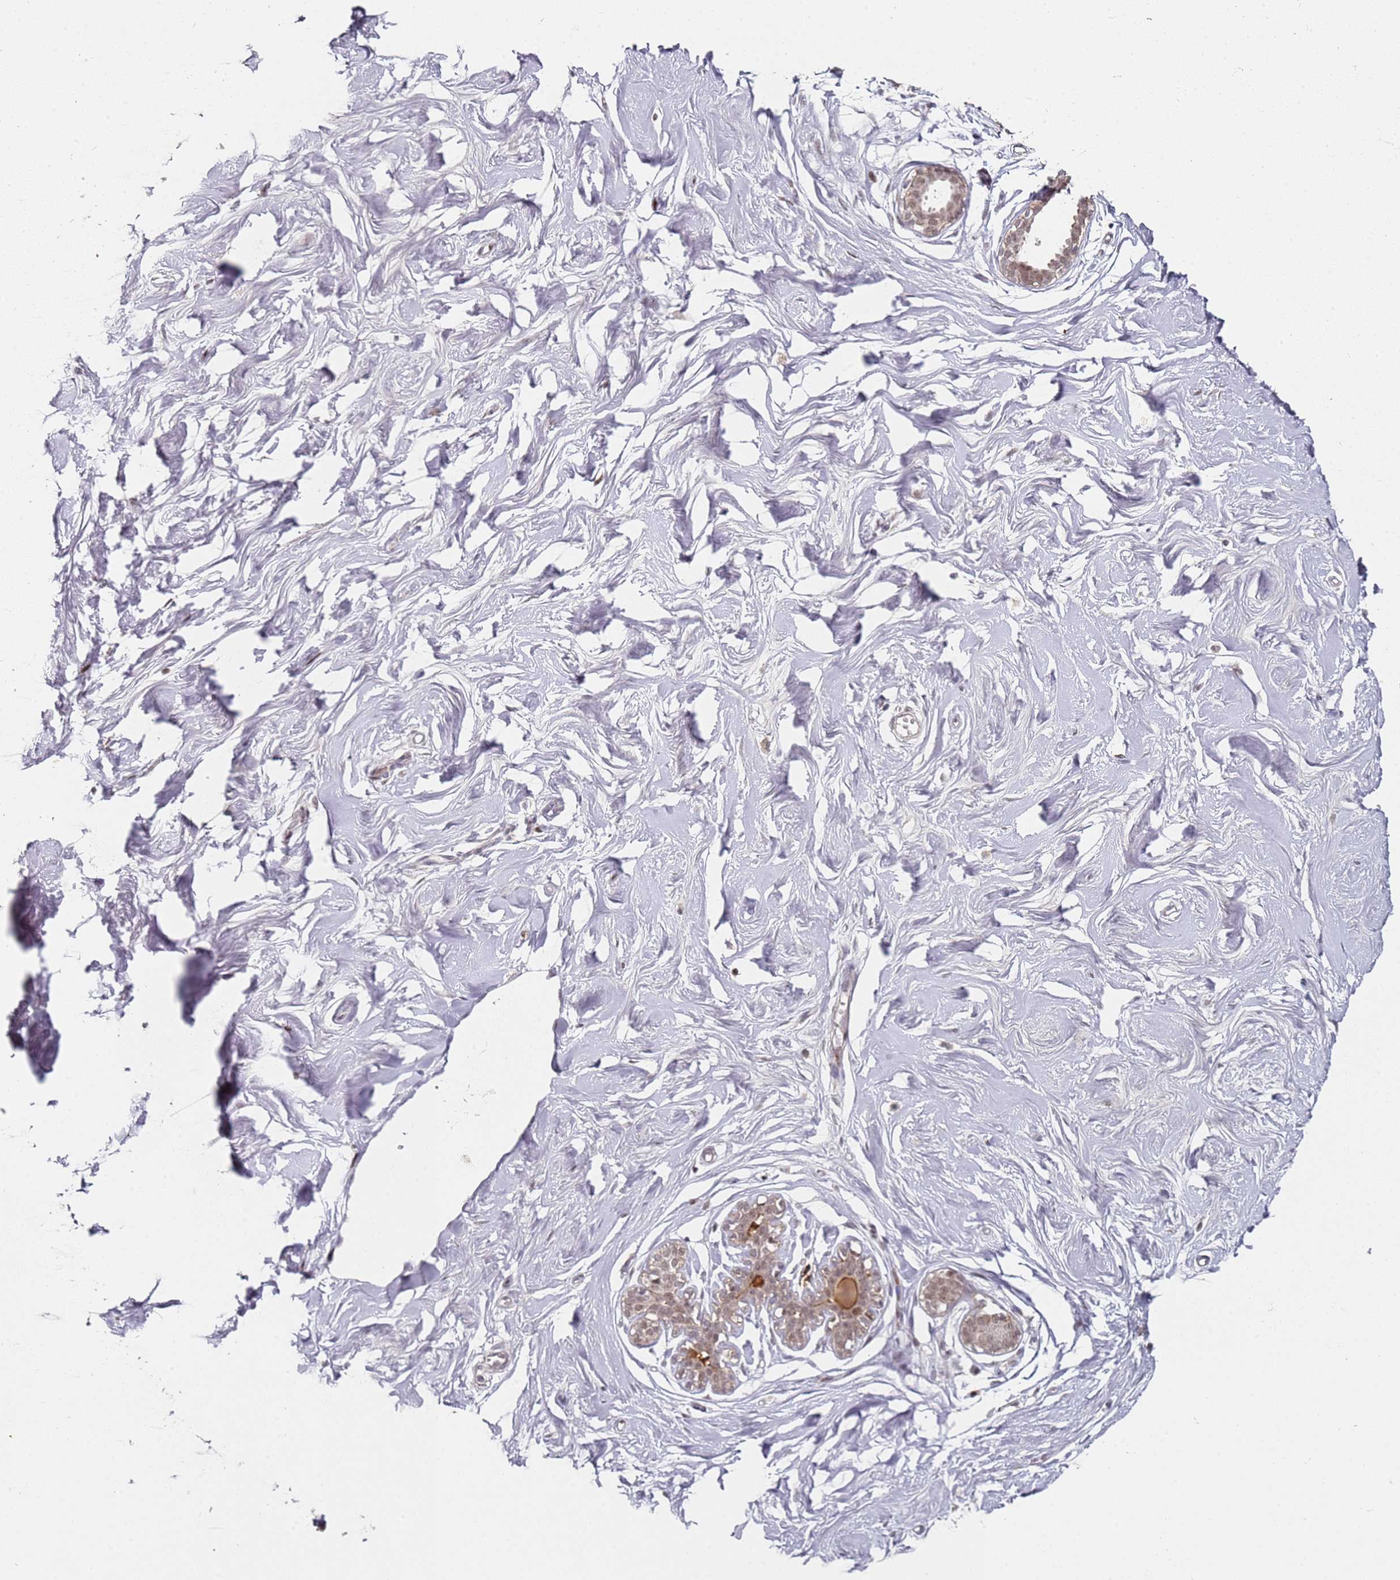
{"staining": {"intensity": "negative", "quantity": "none", "location": "none"}, "tissue": "breast", "cell_type": "Adipocytes", "image_type": "normal", "snomed": [{"axis": "morphology", "description": "Normal tissue, NOS"}, {"axis": "morphology", "description": "Adenoma, NOS"}, {"axis": "topography", "description": "Breast"}], "caption": "A micrograph of breast stained for a protein exhibits no brown staining in adipocytes.", "gene": "ATF6B", "patient": {"sex": "female", "age": 23}}